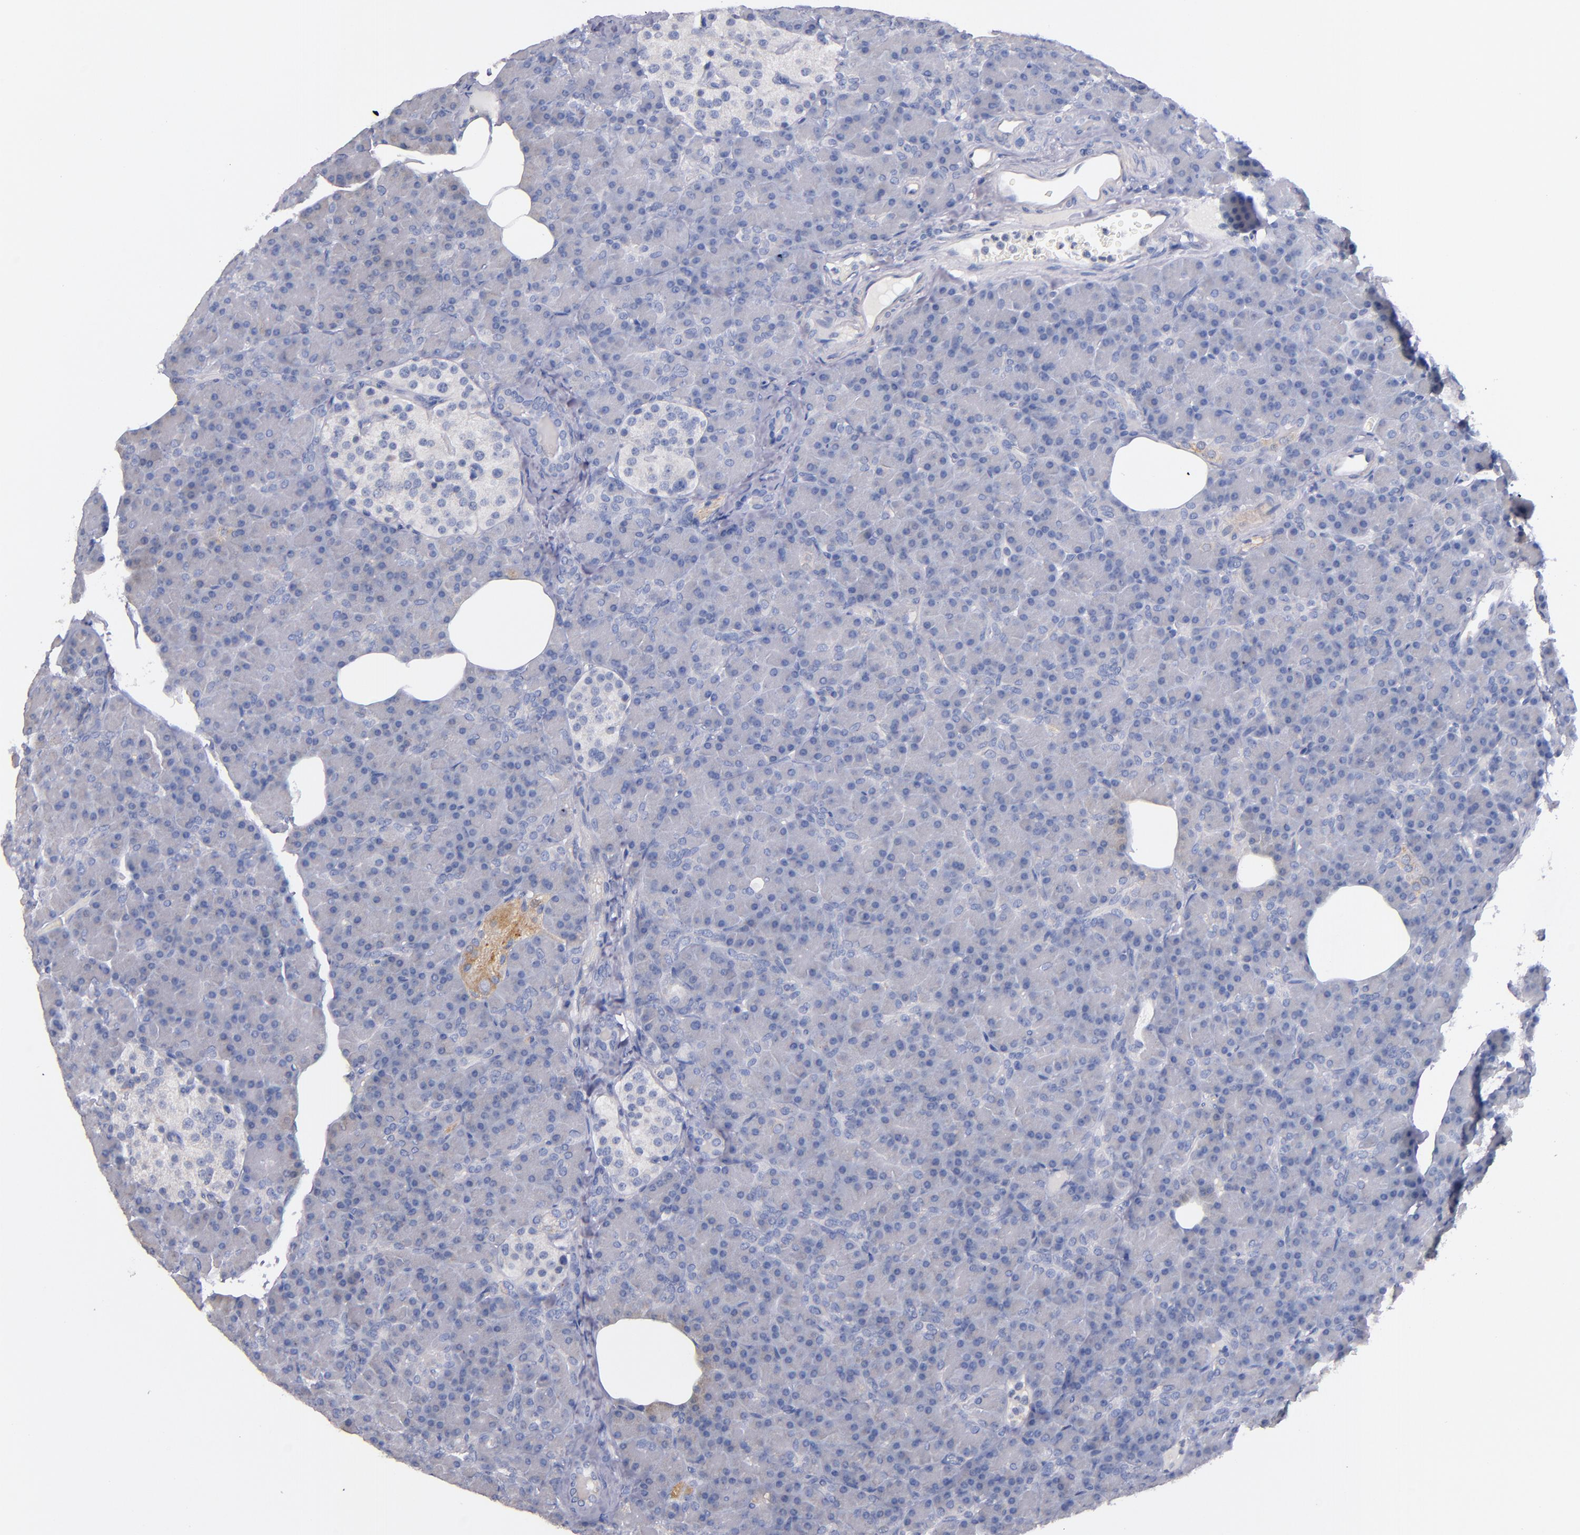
{"staining": {"intensity": "negative", "quantity": "none", "location": "none"}, "tissue": "pancreas", "cell_type": "Exocrine glandular cells", "image_type": "normal", "snomed": [{"axis": "morphology", "description": "Normal tissue, NOS"}, {"axis": "topography", "description": "Pancreas"}], "caption": "IHC histopathology image of normal human pancreas stained for a protein (brown), which reveals no expression in exocrine glandular cells.", "gene": "CNTNAP2", "patient": {"sex": "female", "age": 43}}